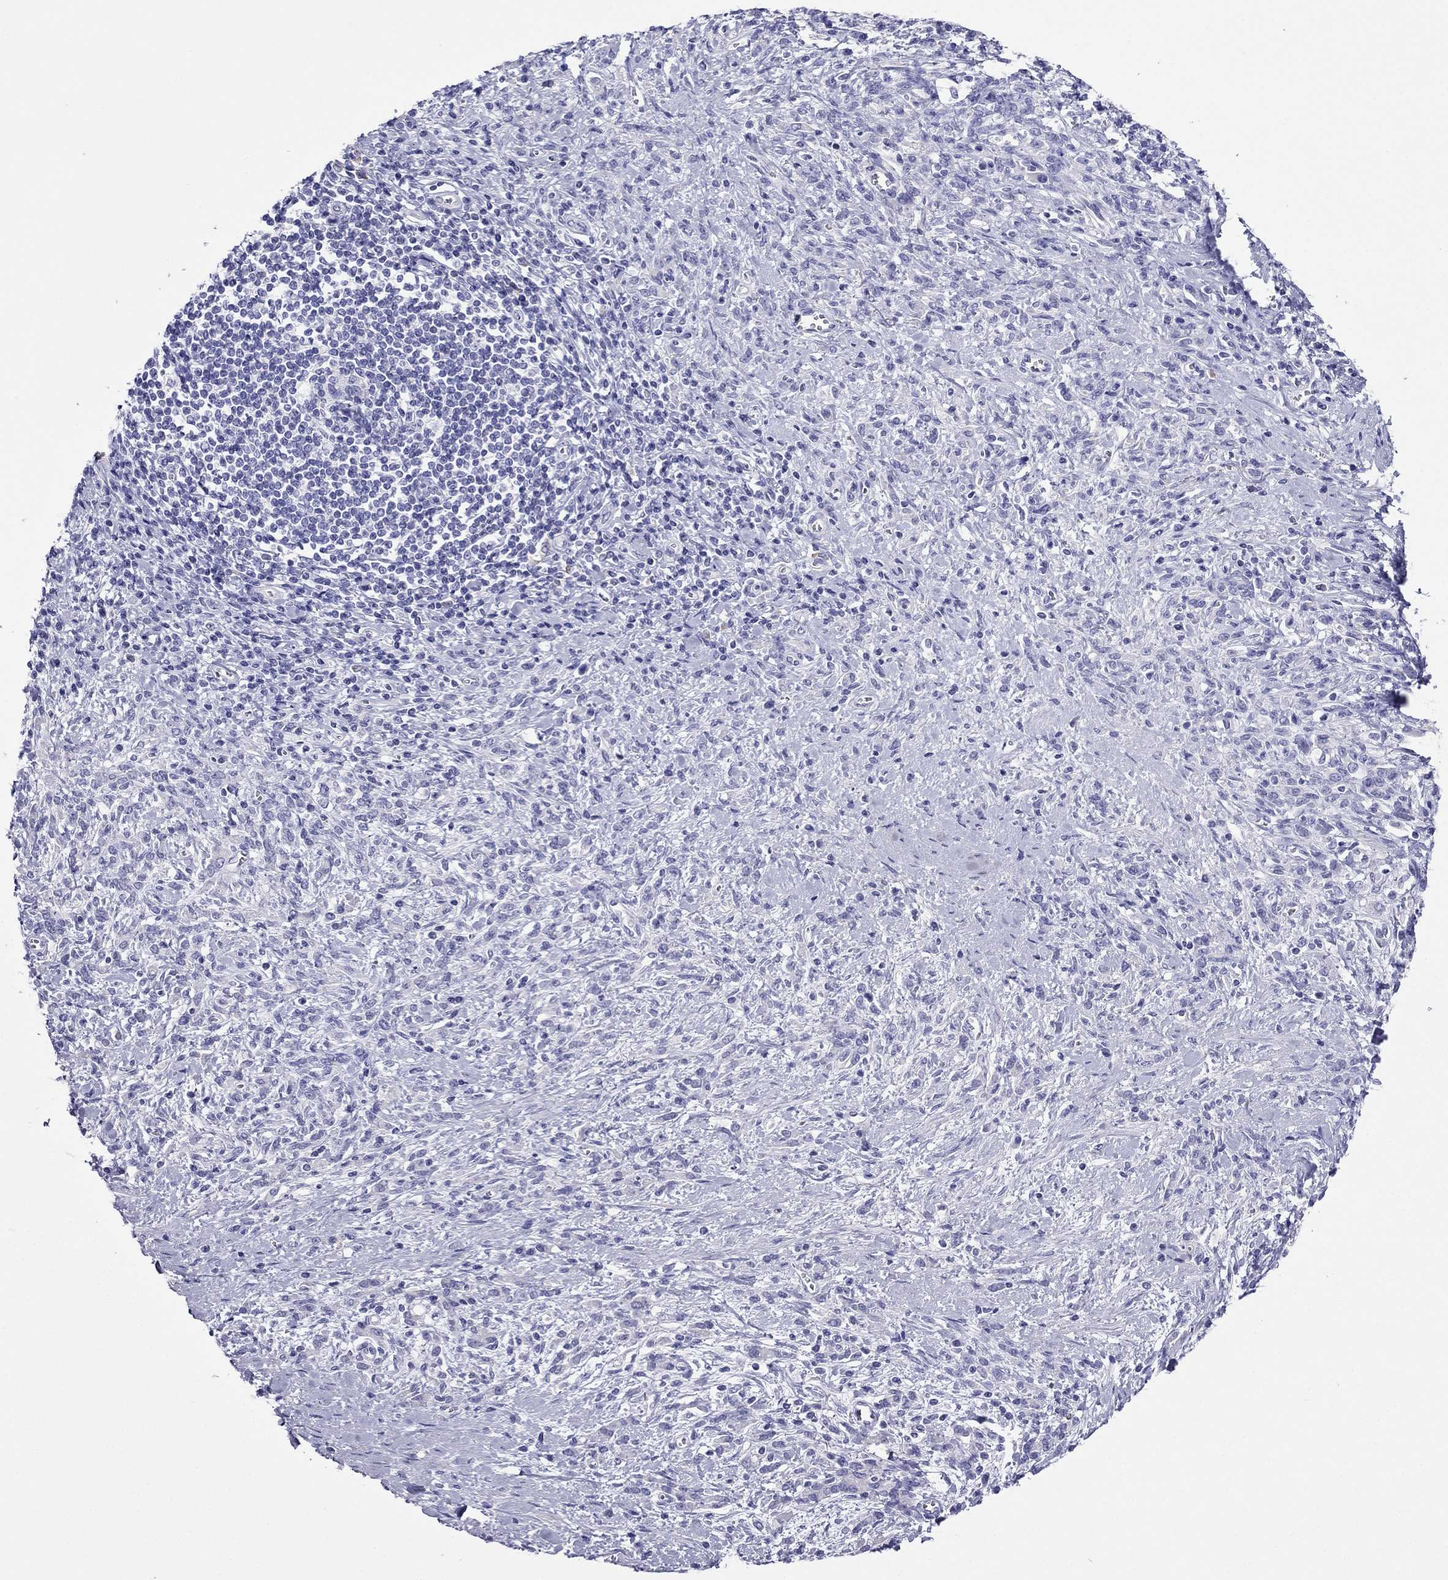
{"staining": {"intensity": "negative", "quantity": "none", "location": "none"}, "tissue": "stomach cancer", "cell_type": "Tumor cells", "image_type": "cancer", "snomed": [{"axis": "morphology", "description": "Adenocarcinoma, NOS"}, {"axis": "topography", "description": "Stomach"}], "caption": "The image reveals no staining of tumor cells in stomach cancer (adenocarcinoma).", "gene": "PCDHA6", "patient": {"sex": "female", "age": 57}}